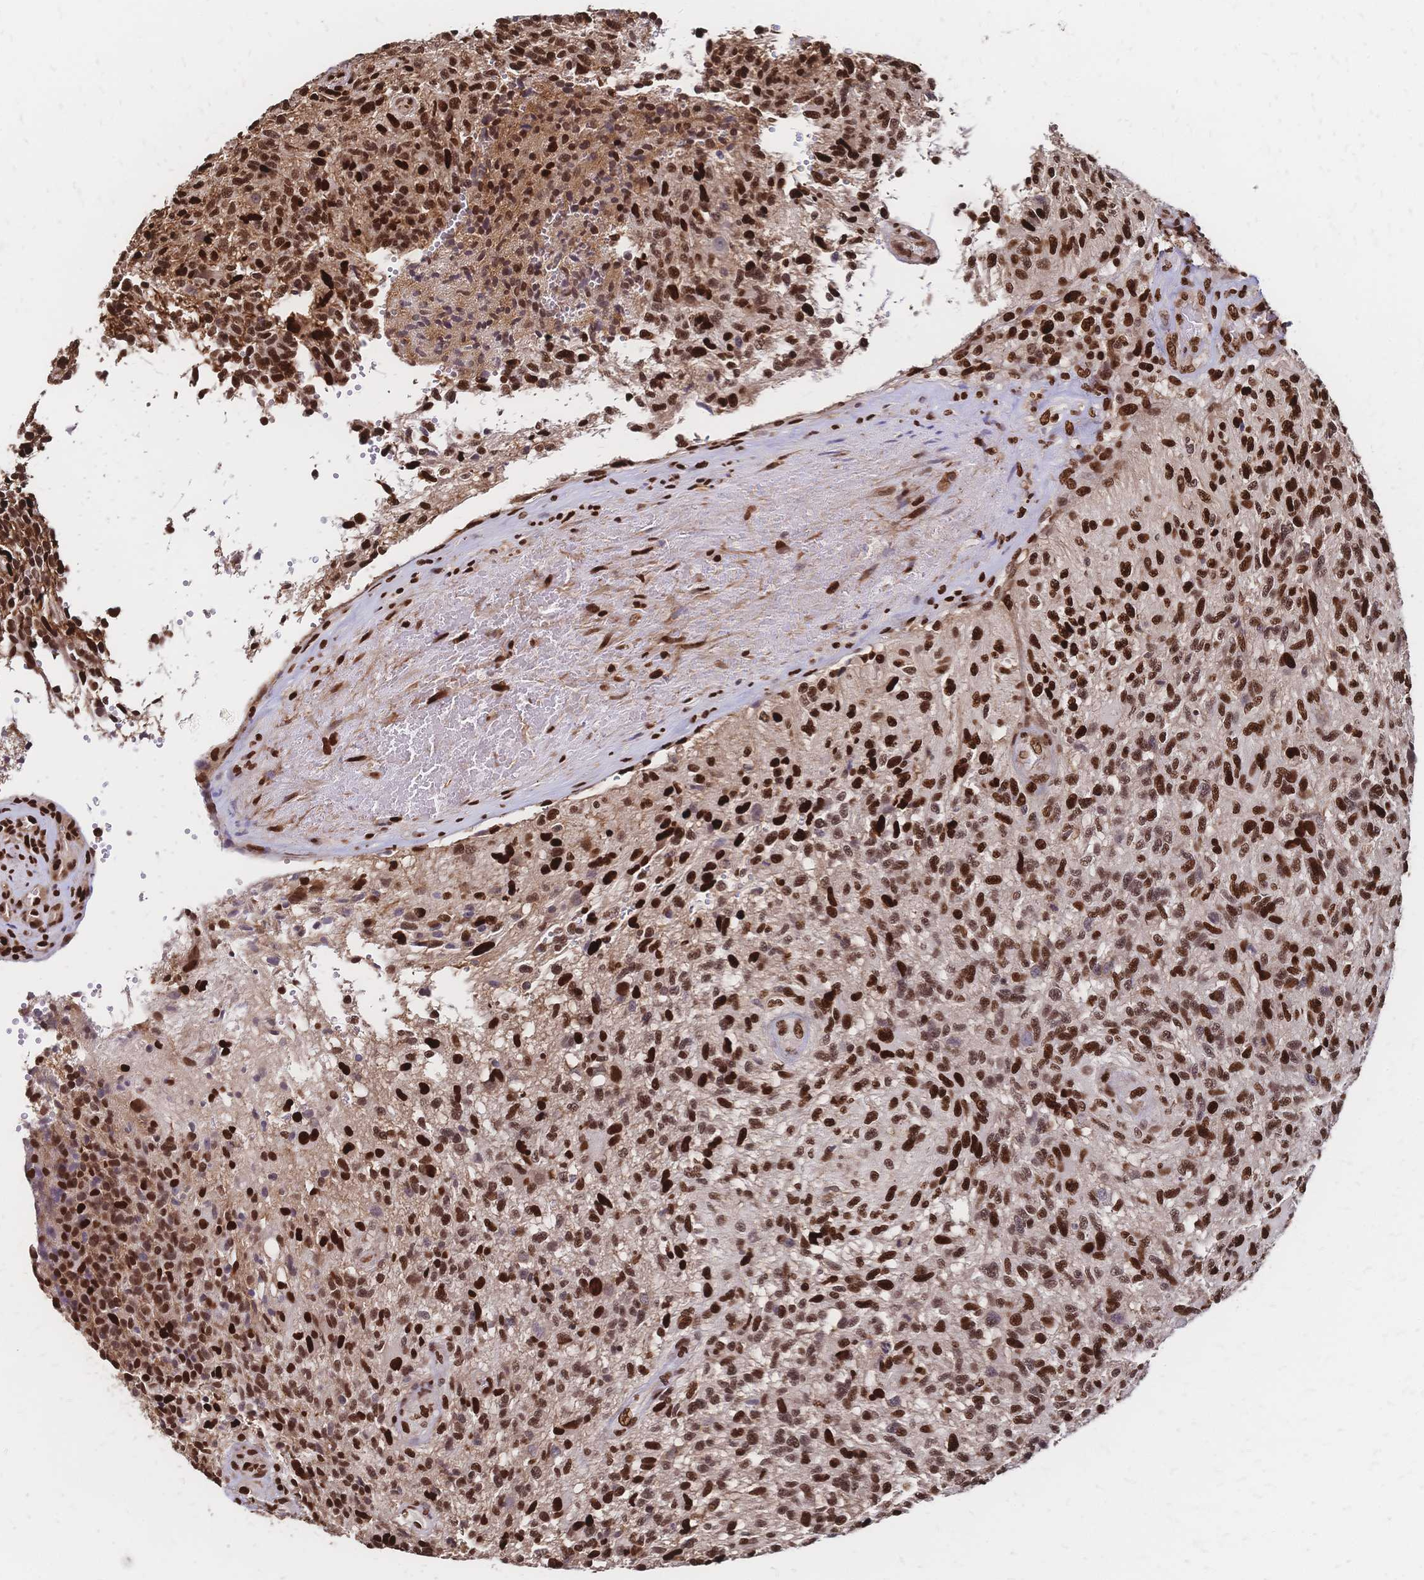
{"staining": {"intensity": "strong", "quantity": ">75%", "location": "nuclear"}, "tissue": "glioma", "cell_type": "Tumor cells", "image_type": "cancer", "snomed": [{"axis": "morphology", "description": "Glioma, malignant, High grade"}, {"axis": "topography", "description": "Brain"}], "caption": "This micrograph exhibits IHC staining of glioma, with high strong nuclear staining in approximately >75% of tumor cells.", "gene": "HDGF", "patient": {"sex": "male", "age": 56}}